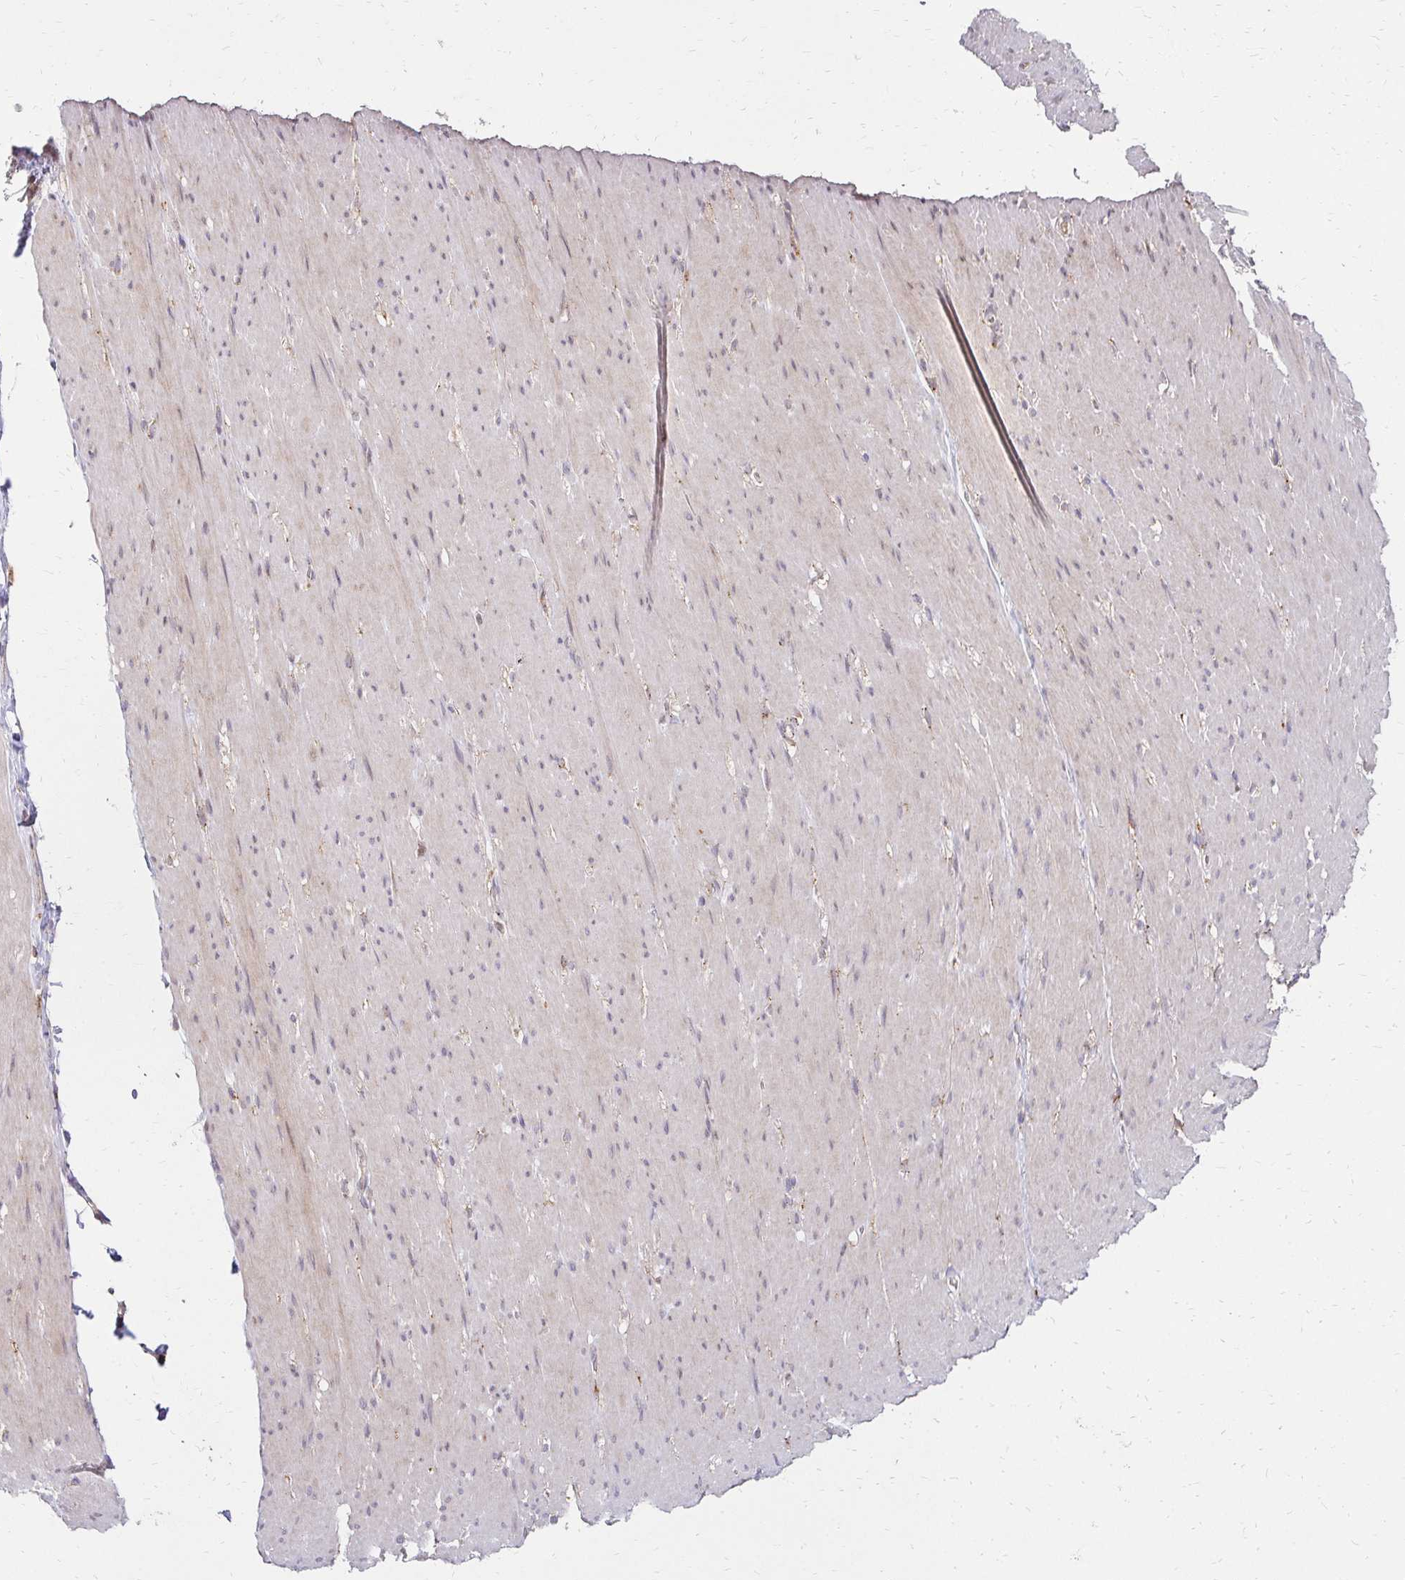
{"staining": {"intensity": "weak", "quantity": "25%-75%", "location": "cytoplasmic/membranous"}, "tissue": "smooth muscle", "cell_type": "Smooth muscle cells", "image_type": "normal", "snomed": [{"axis": "morphology", "description": "Normal tissue, NOS"}, {"axis": "topography", "description": "Smooth muscle"}, {"axis": "topography", "description": "Rectum"}], "caption": "Smooth muscle stained for a protein exhibits weak cytoplasmic/membranous positivity in smooth muscle cells. (DAB IHC, brown staining for protein, blue staining for nuclei).", "gene": "IDUA", "patient": {"sex": "male", "age": 53}}